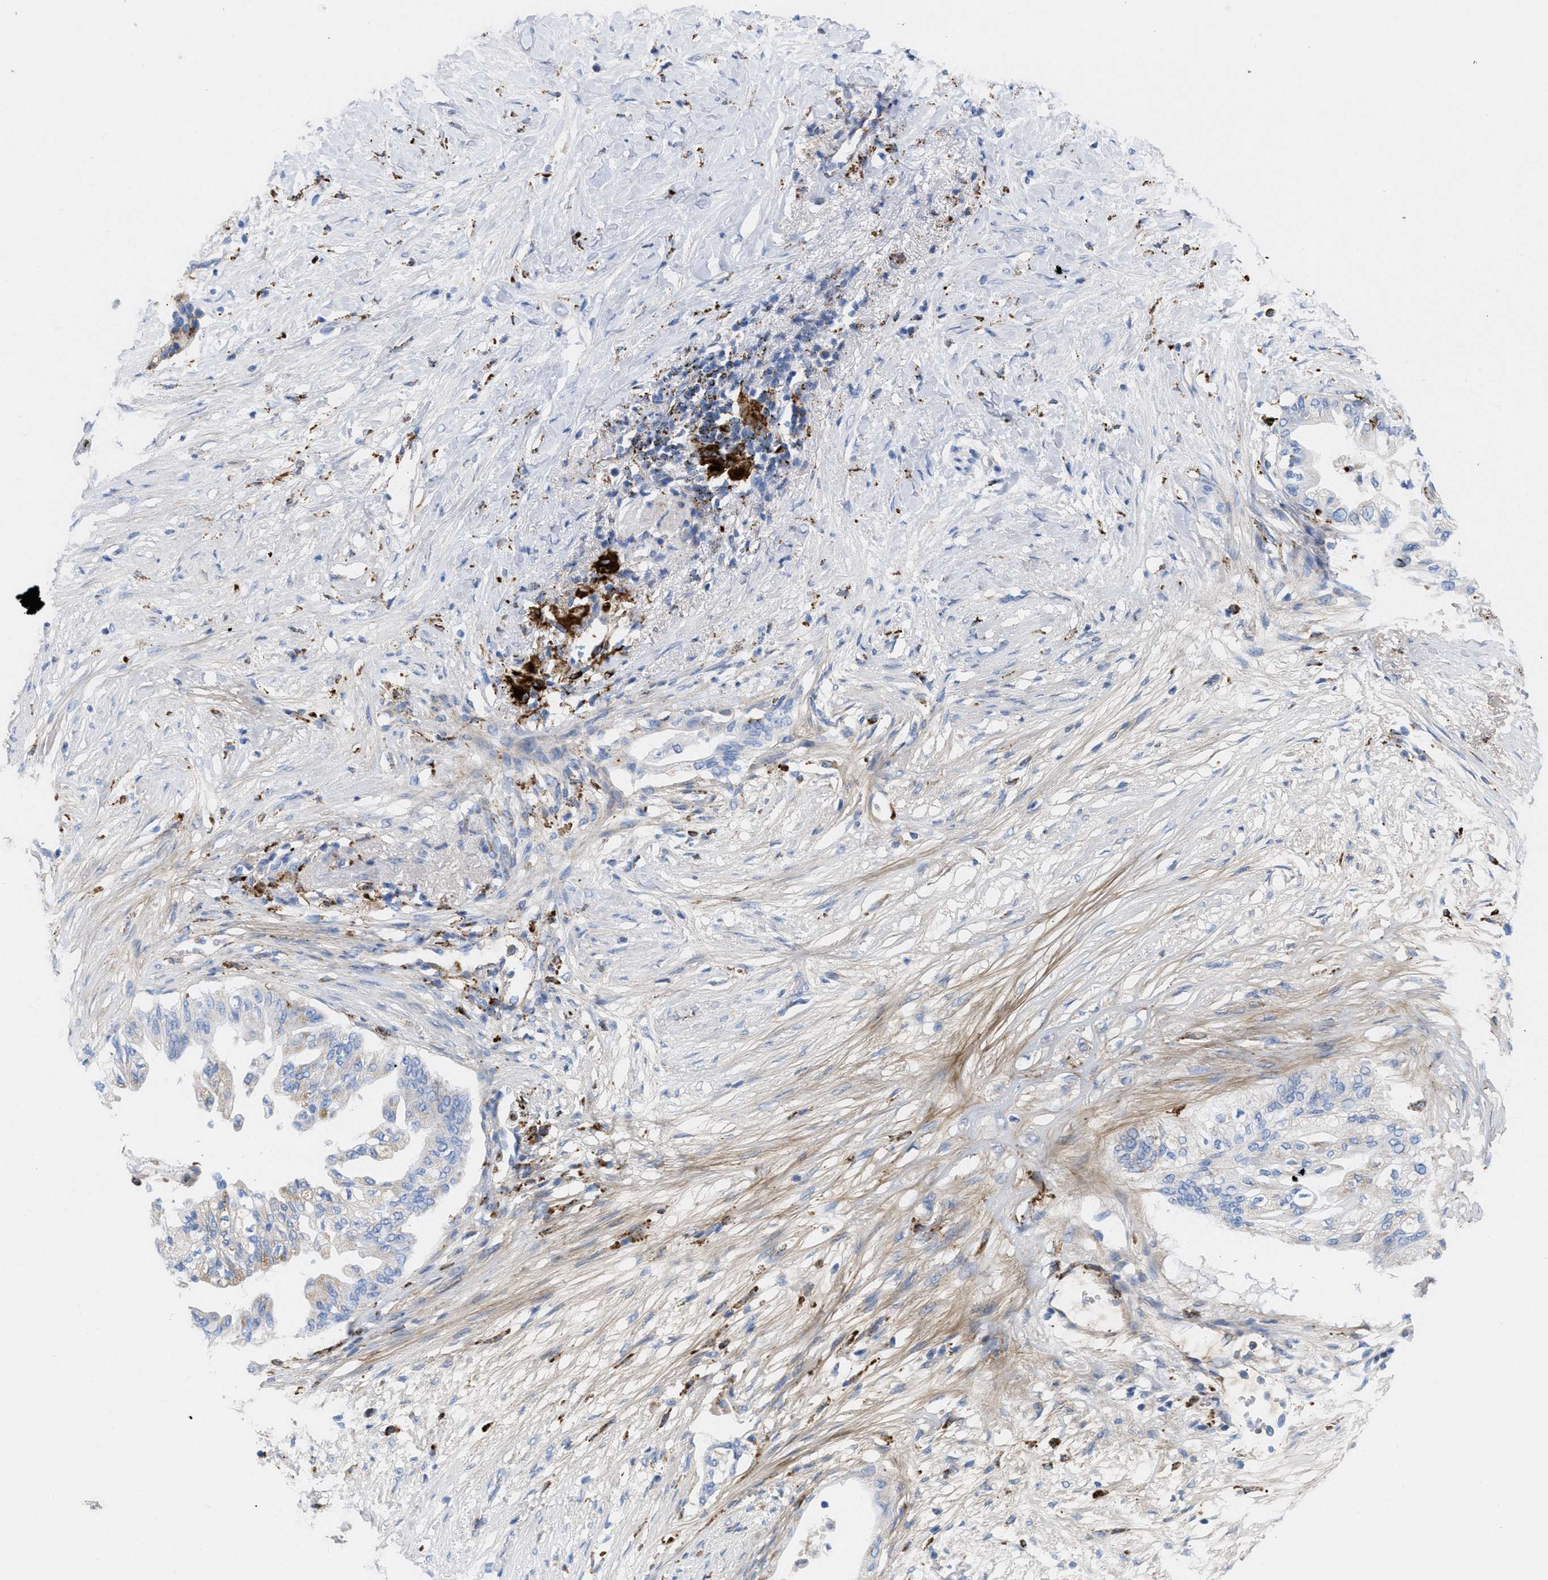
{"staining": {"intensity": "moderate", "quantity": "<25%", "location": "cytoplasmic/membranous"}, "tissue": "pancreatic cancer", "cell_type": "Tumor cells", "image_type": "cancer", "snomed": [{"axis": "morphology", "description": "Normal tissue, NOS"}, {"axis": "morphology", "description": "Adenocarcinoma, NOS"}, {"axis": "topography", "description": "Pancreas"}, {"axis": "topography", "description": "Duodenum"}], "caption": "The micrograph reveals immunohistochemical staining of pancreatic cancer (adenocarcinoma). There is moderate cytoplasmic/membranous staining is appreciated in about <25% of tumor cells. (brown staining indicates protein expression, while blue staining denotes nuclei).", "gene": "DRAM2", "patient": {"sex": "female", "age": 60}}